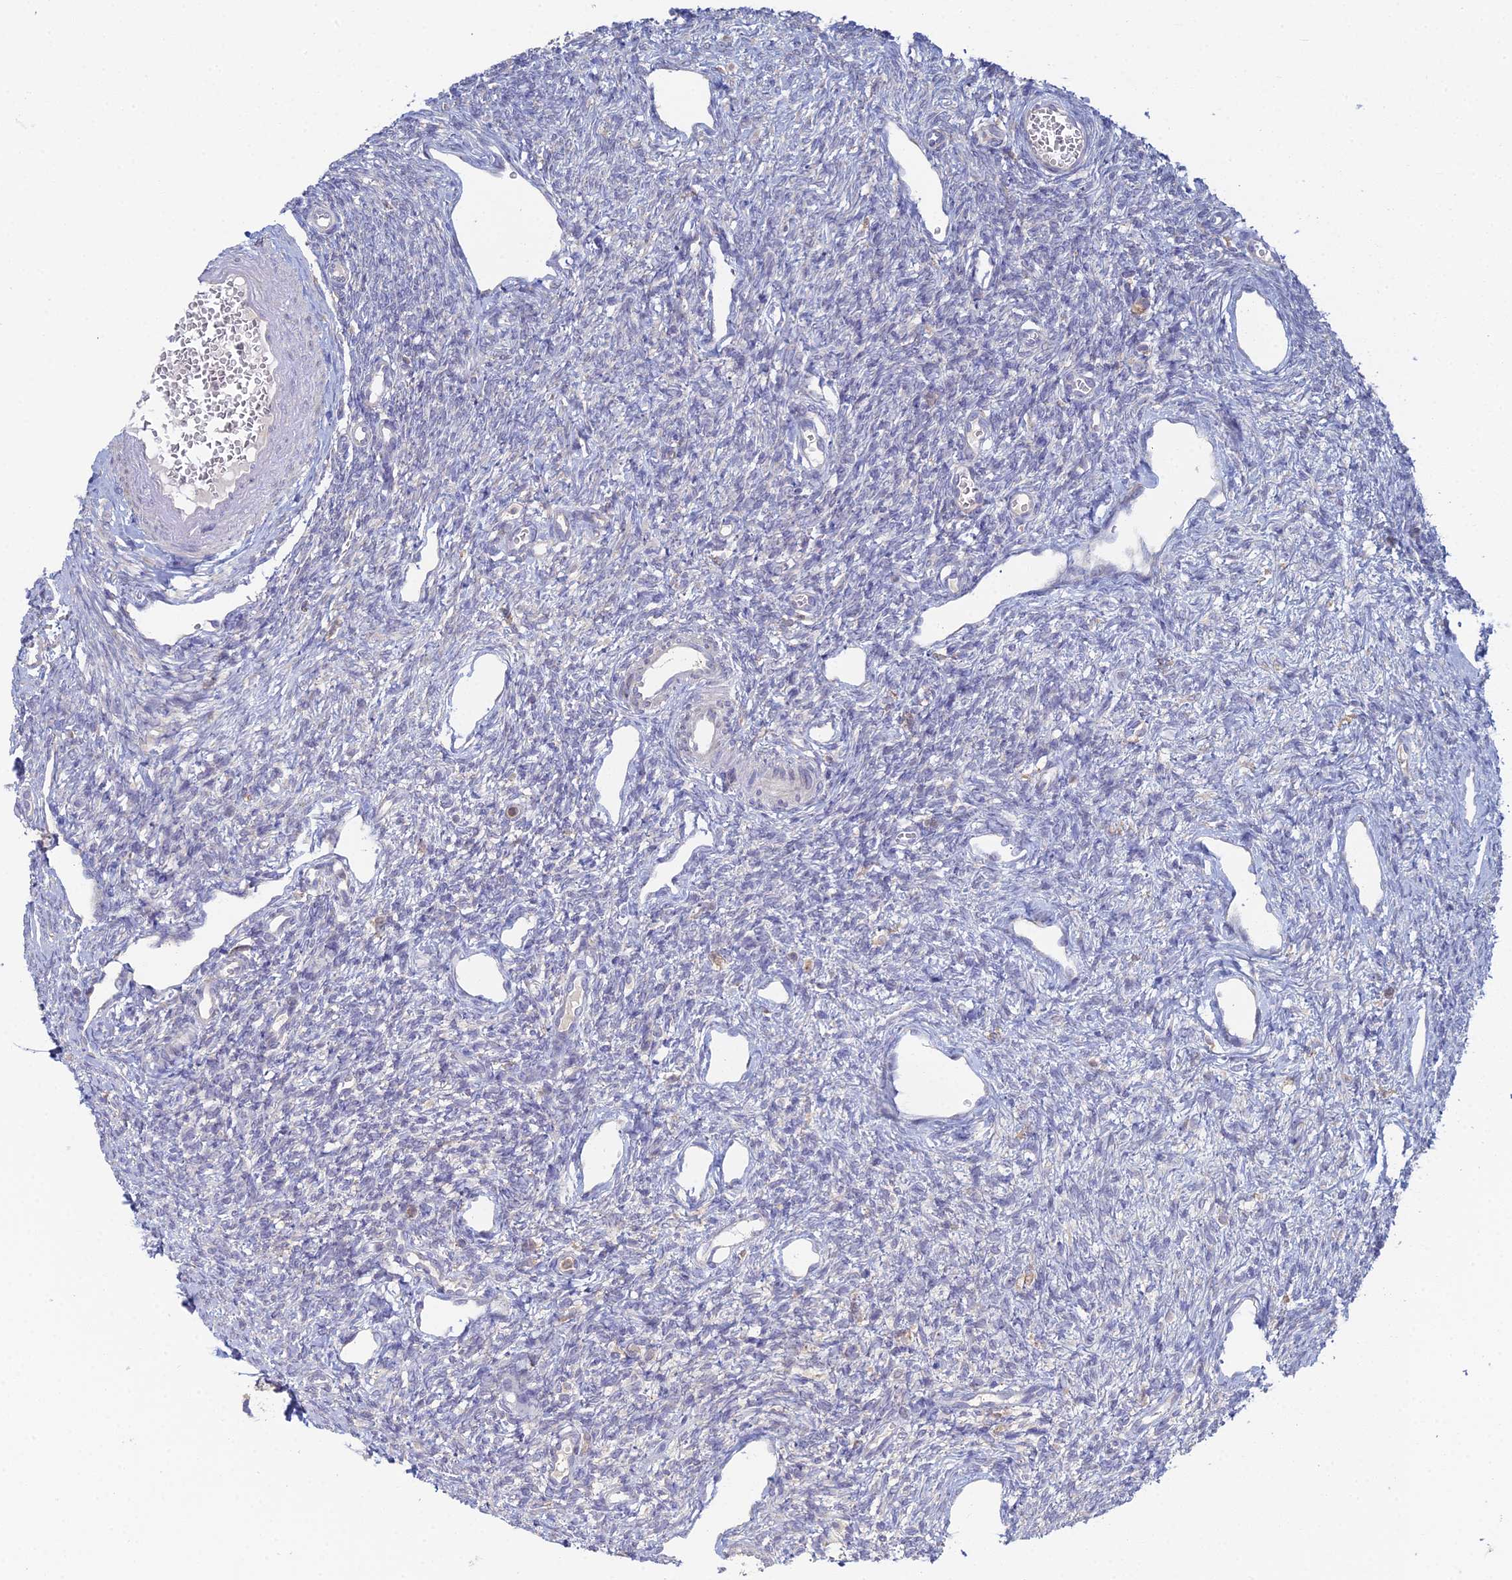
{"staining": {"intensity": "negative", "quantity": "none", "location": "none"}, "tissue": "ovary", "cell_type": "Ovarian stroma cells", "image_type": "normal", "snomed": [{"axis": "morphology", "description": "Normal tissue, NOS"}, {"axis": "morphology", "description": "Cyst, NOS"}, {"axis": "topography", "description": "Ovary"}], "caption": "Immunohistochemical staining of unremarkable human ovary reveals no significant expression in ovarian stroma cells. Brightfield microscopy of immunohistochemistry (IHC) stained with DAB (brown) and hematoxylin (blue), captured at high magnification.", "gene": "TRAPPC6A", "patient": {"sex": "female", "age": 33}}